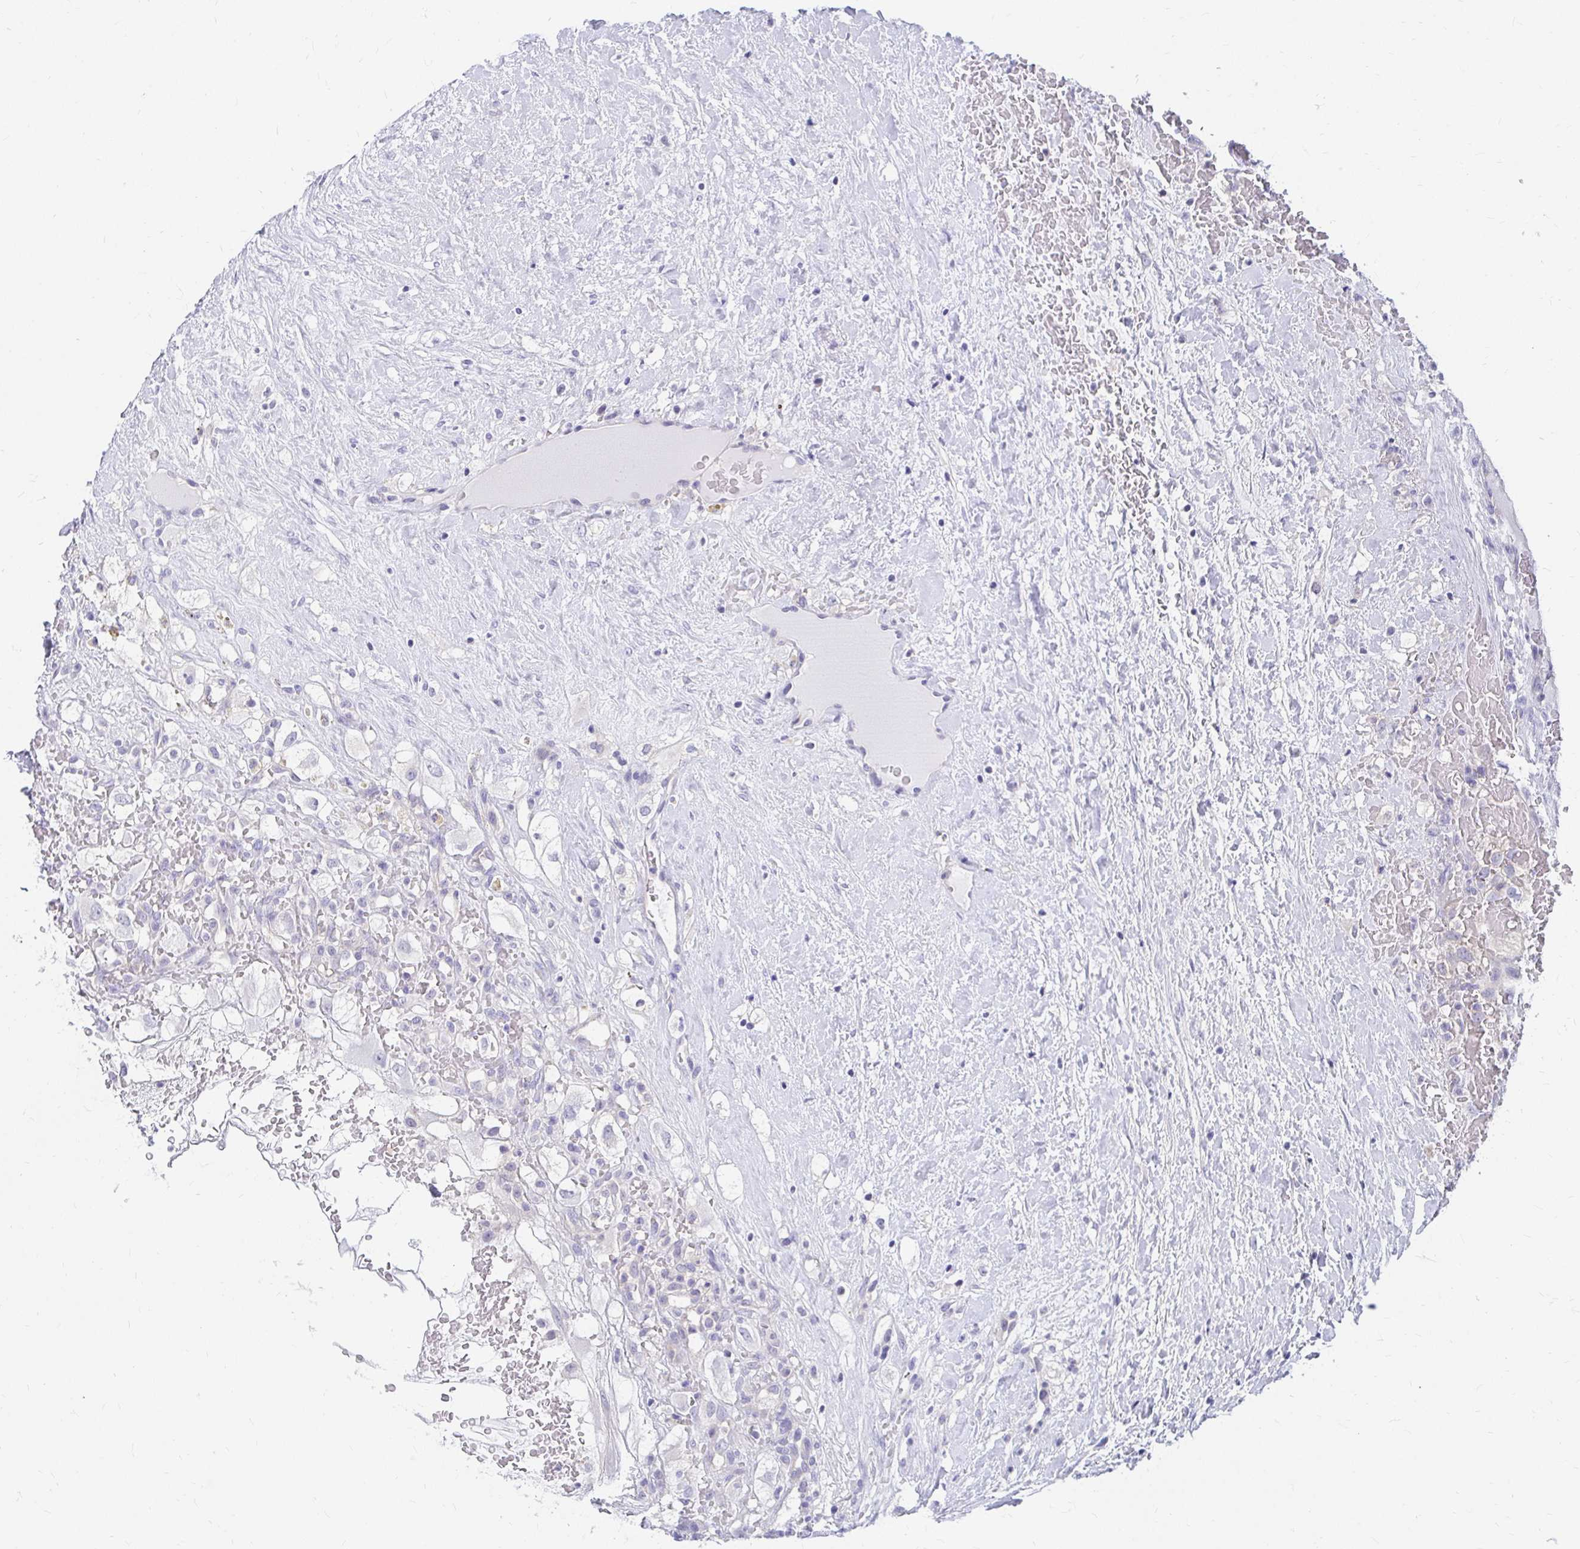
{"staining": {"intensity": "negative", "quantity": "none", "location": "none"}, "tissue": "renal cancer", "cell_type": "Tumor cells", "image_type": "cancer", "snomed": [{"axis": "morphology", "description": "Adenocarcinoma, NOS"}, {"axis": "topography", "description": "Kidney"}], "caption": "DAB (3,3'-diaminobenzidine) immunohistochemical staining of human renal cancer demonstrates no significant positivity in tumor cells. (DAB (3,3'-diaminobenzidine) IHC visualized using brightfield microscopy, high magnification).", "gene": "C19orf81", "patient": {"sex": "male", "age": 59}}